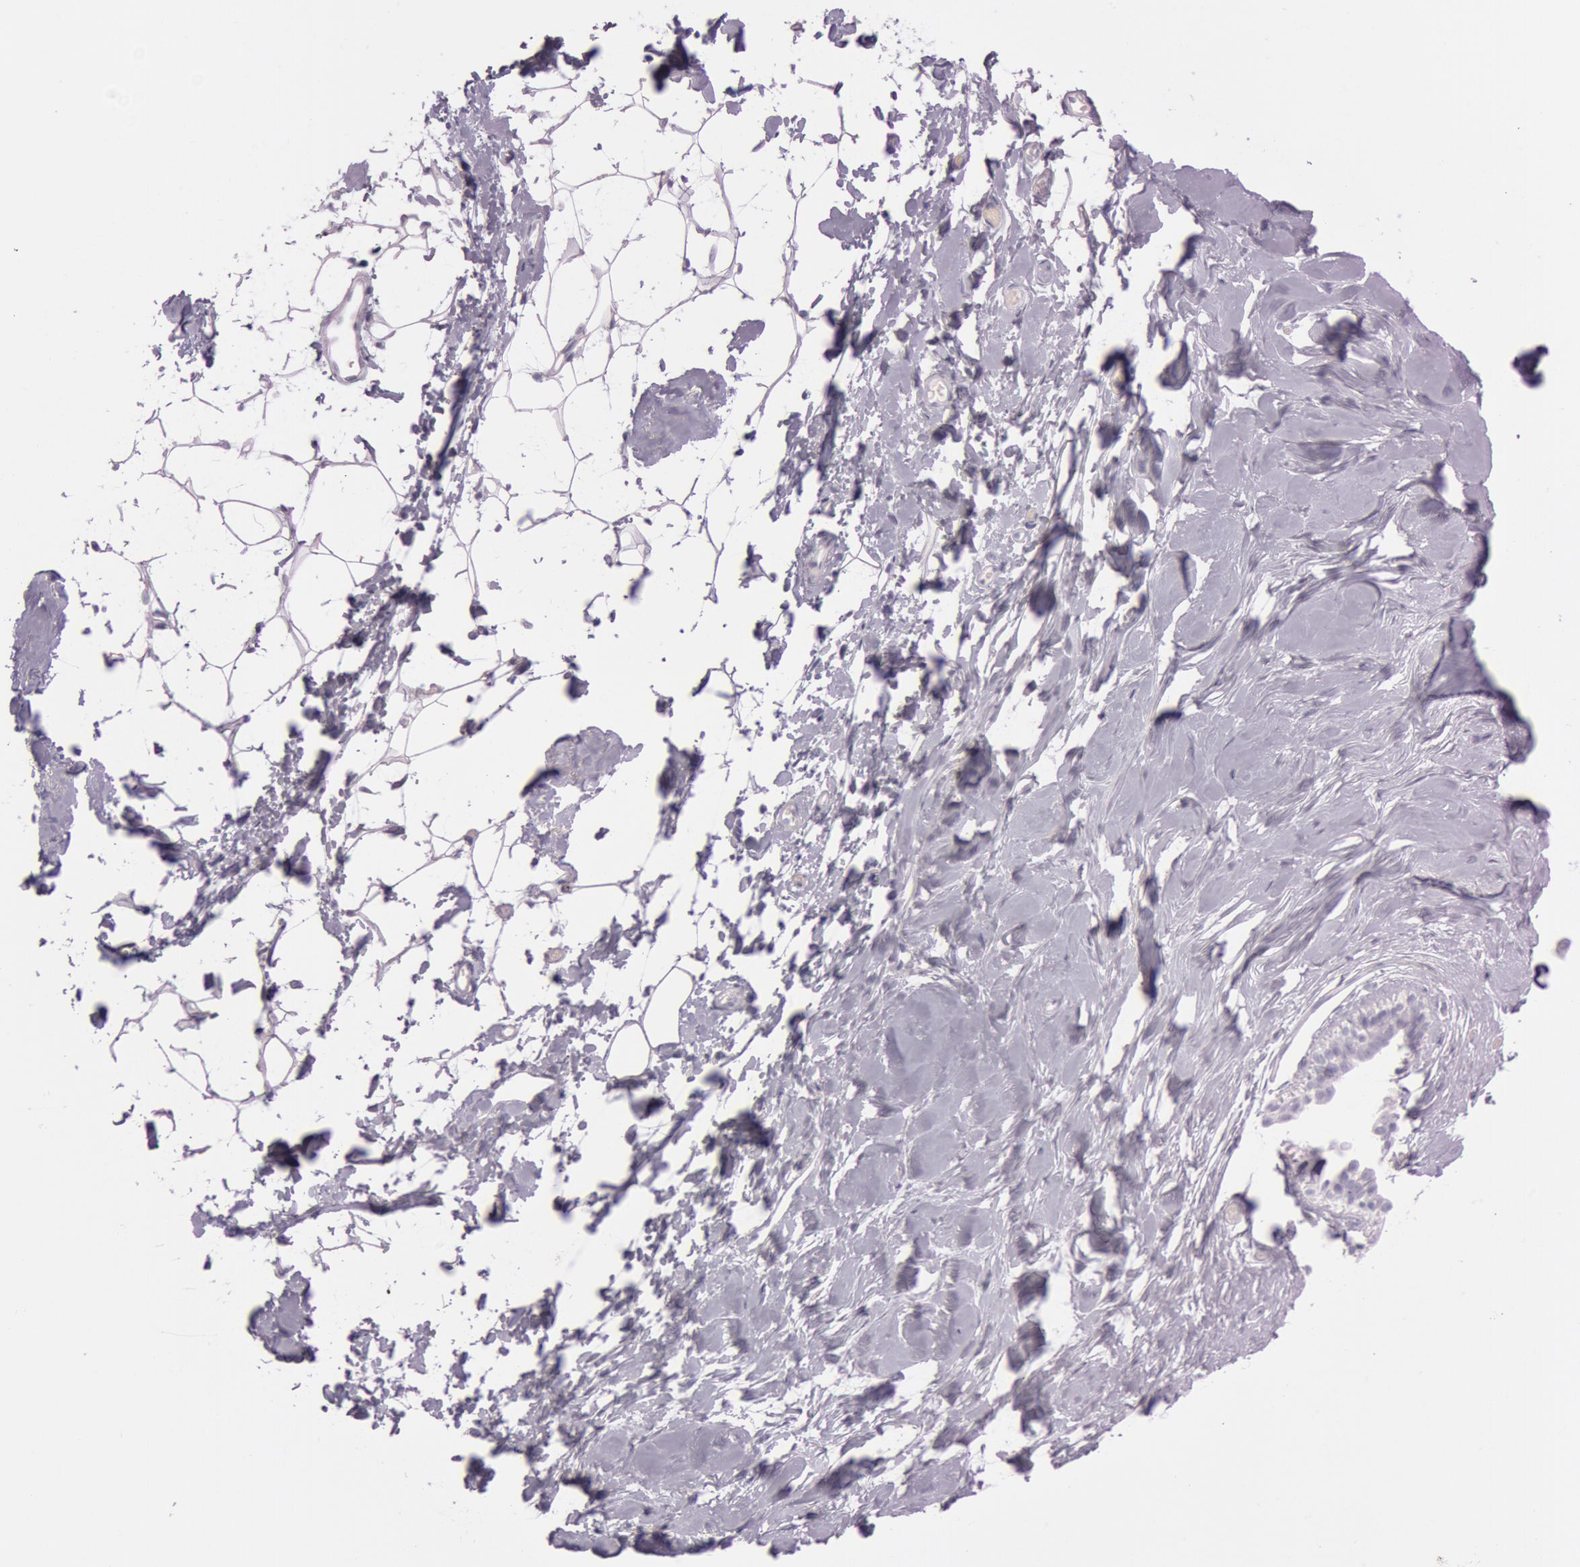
{"staining": {"intensity": "negative", "quantity": "none", "location": "none"}, "tissue": "adipose tissue", "cell_type": "Adipocytes", "image_type": "normal", "snomed": [{"axis": "morphology", "description": "Normal tissue, NOS"}, {"axis": "morphology", "description": "Fibrosis, NOS"}, {"axis": "topography", "description": "Breast"}], "caption": "Normal adipose tissue was stained to show a protein in brown. There is no significant expression in adipocytes. (Immunohistochemistry (ihc), brightfield microscopy, high magnification).", "gene": "FOLH1", "patient": {"sex": "female", "age": 24}}